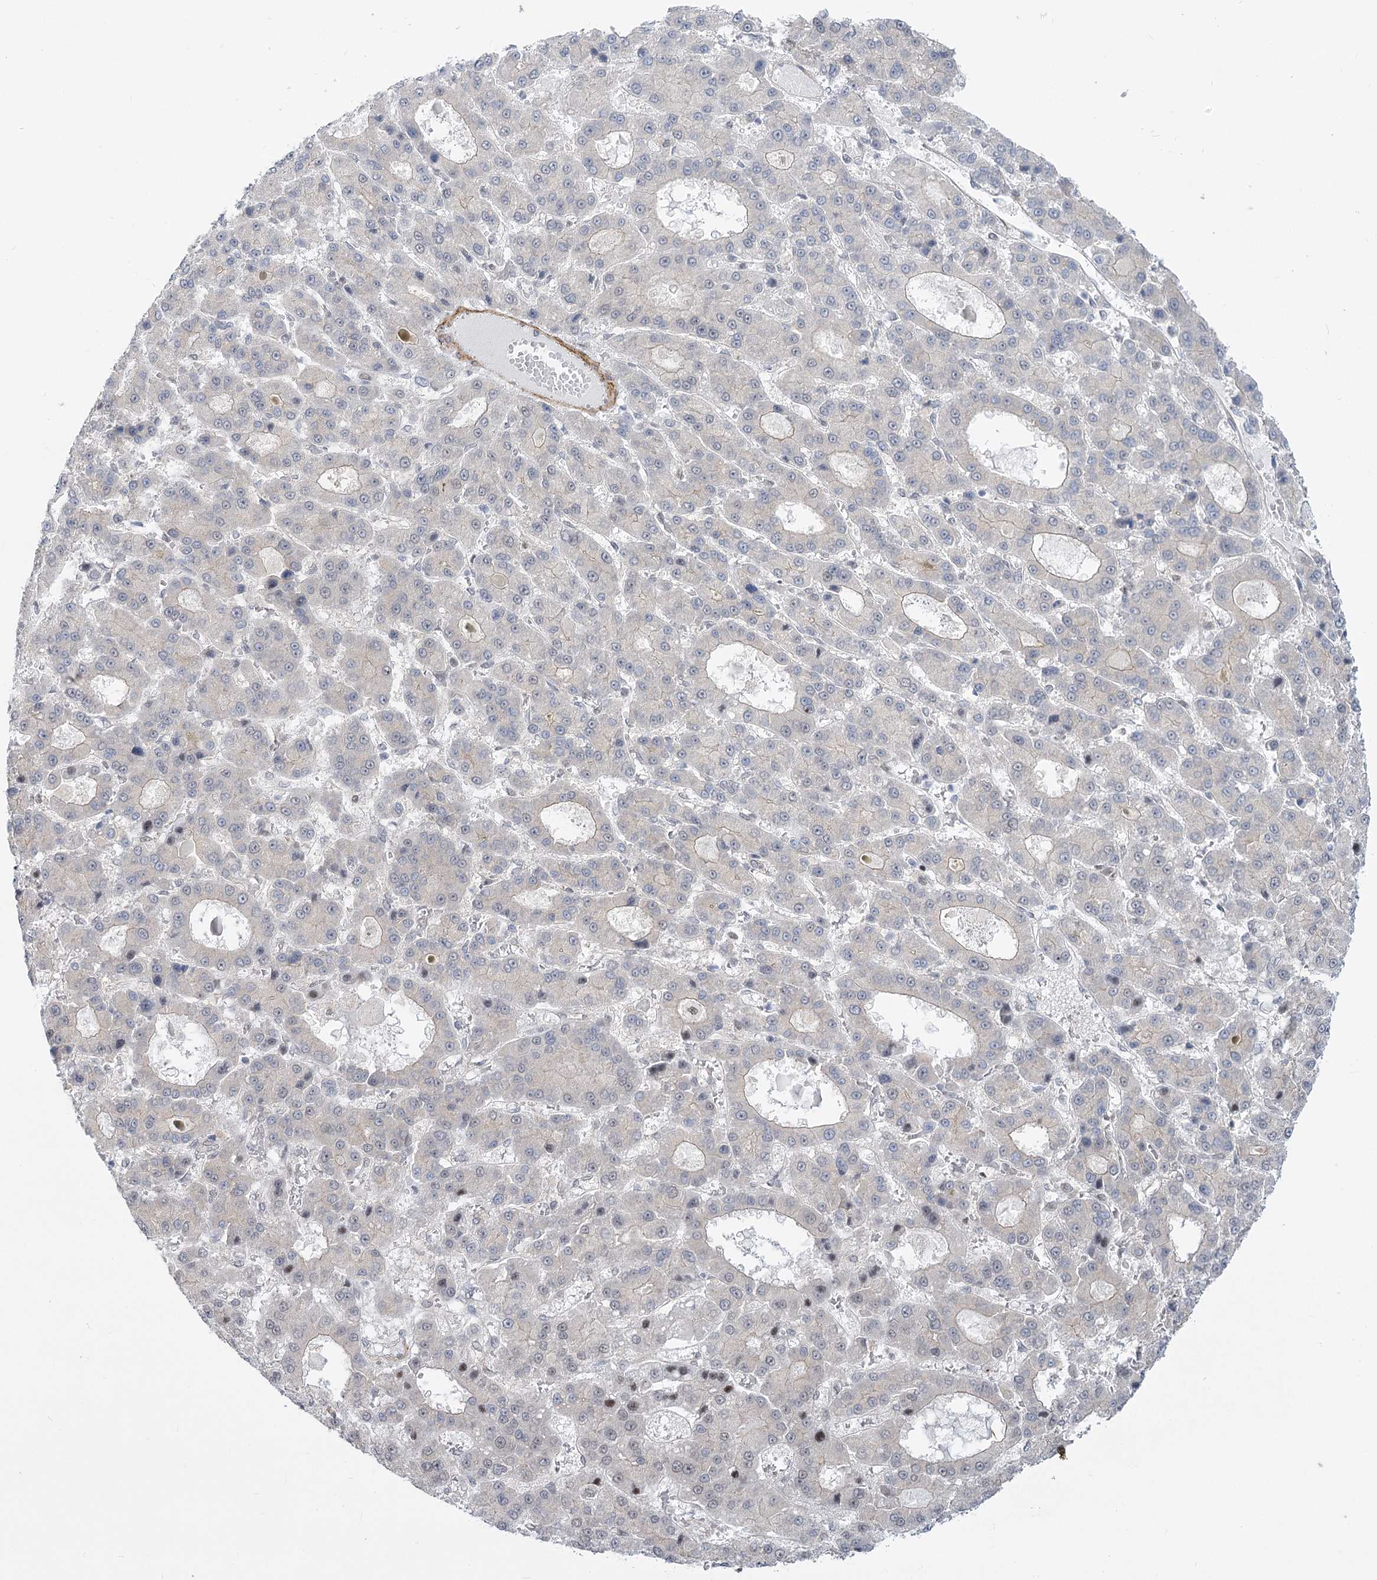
{"staining": {"intensity": "negative", "quantity": "none", "location": "none"}, "tissue": "liver cancer", "cell_type": "Tumor cells", "image_type": "cancer", "snomed": [{"axis": "morphology", "description": "Carcinoma, Hepatocellular, NOS"}, {"axis": "topography", "description": "Liver"}], "caption": "High magnification brightfield microscopy of liver cancer (hepatocellular carcinoma) stained with DAB (3,3'-diaminobenzidine) (brown) and counterstained with hematoxylin (blue): tumor cells show no significant positivity.", "gene": "ARSI", "patient": {"sex": "male", "age": 70}}